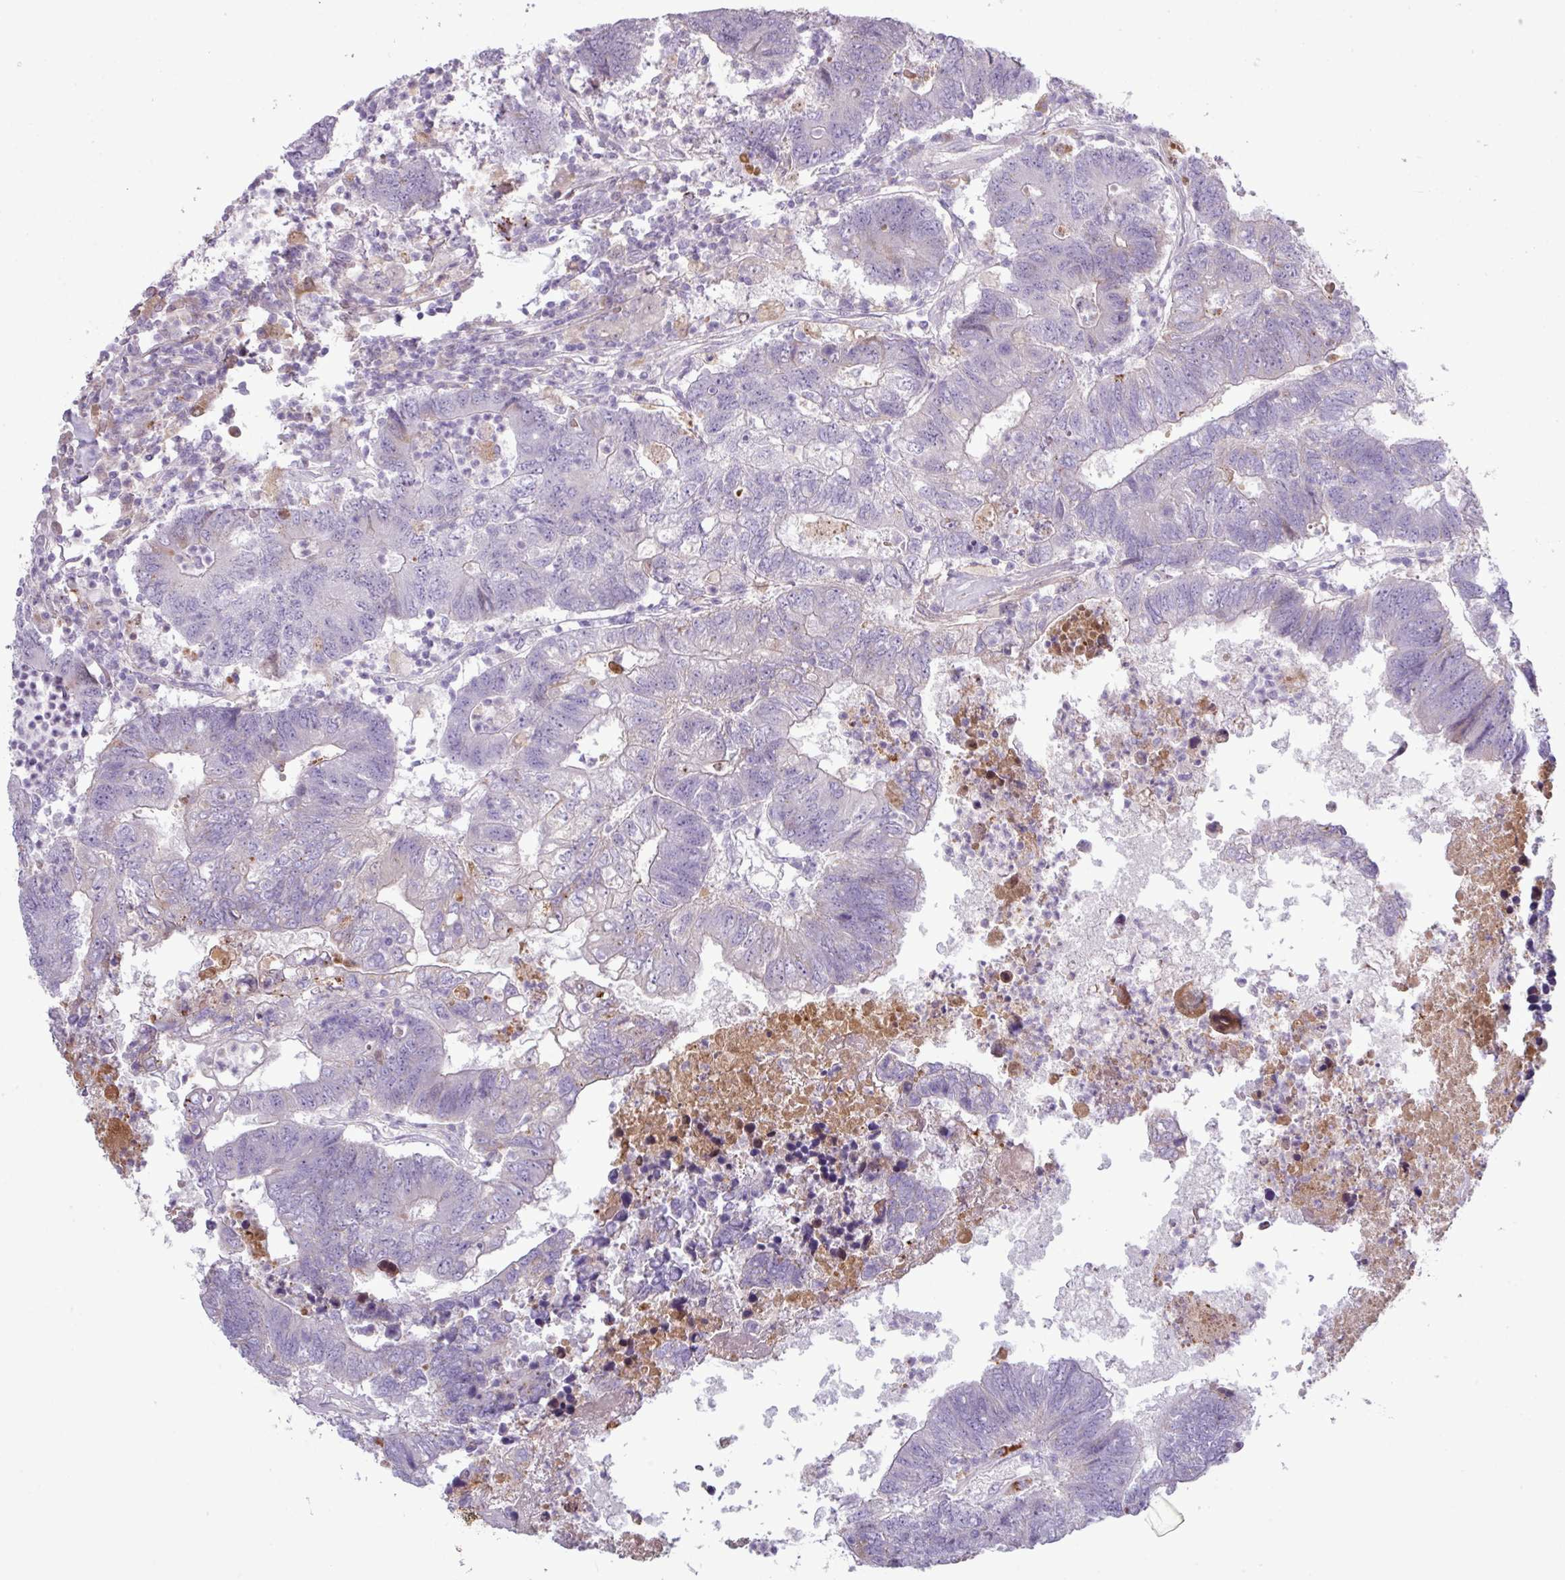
{"staining": {"intensity": "negative", "quantity": "none", "location": "none"}, "tissue": "colorectal cancer", "cell_type": "Tumor cells", "image_type": "cancer", "snomed": [{"axis": "morphology", "description": "Adenocarcinoma, NOS"}, {"axis": "topography", "description": "Colon"}], "caption": "This histopathology image is of colorectal cancer stained with immunohistochemistry (IHC) to label a protein in brown with the nuclei are counter-stained blue. There is no positivity in tumor cells. (DAB immunohistochemistry (IHC), high magnification).", "gene": "C4B", "patient": {"sex": "female", "age": 48}}